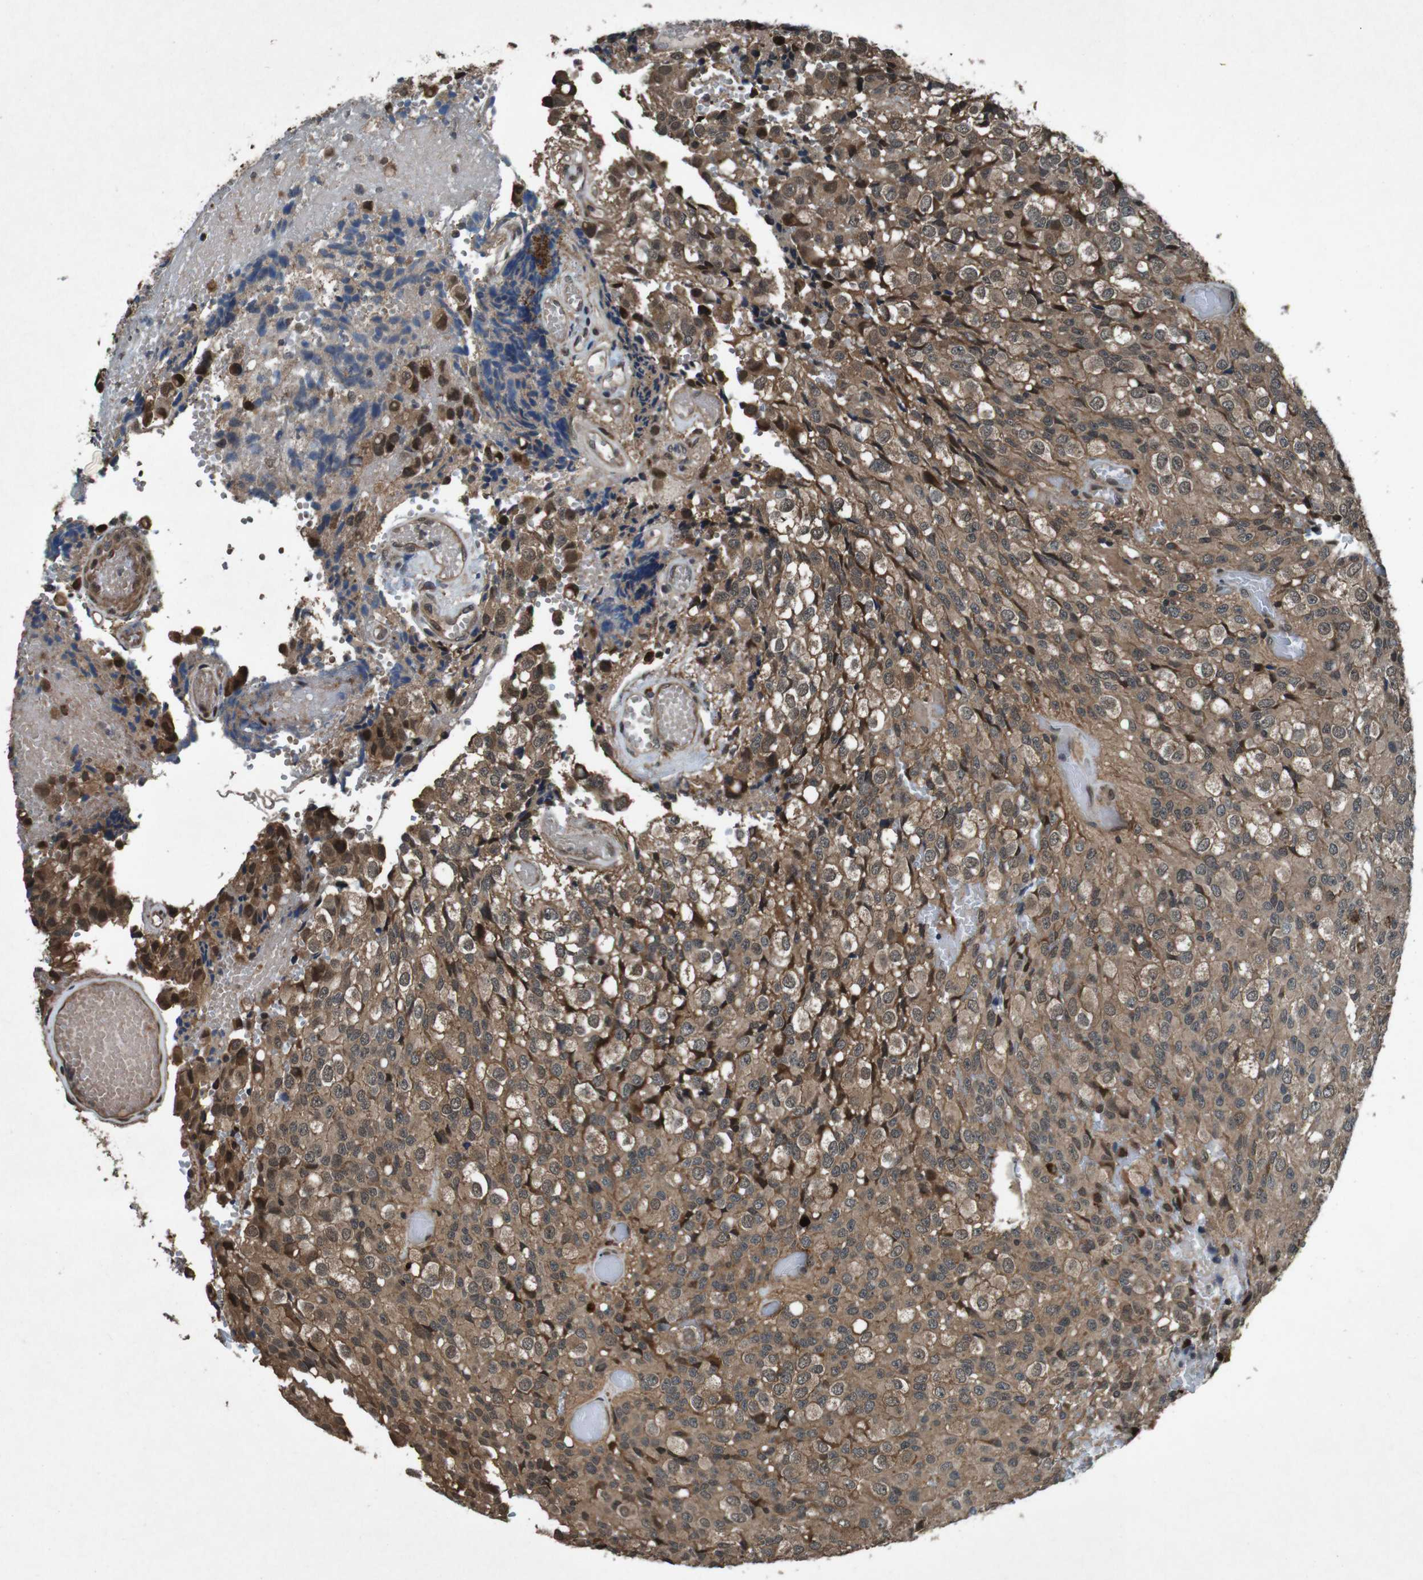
{"staining": {"intensity": "moderate", "quantity": ">75%", "location": "cytoplasmic/membranous,nuclear"}, "tissue": "glioma", "cell_type": "Tumor cells", "image_type": "cancer", "snomed": [{"axis": "morphology", "description": "Glioma, malignant, High grade"}, {"axis": "topography", "description": "Brain"}], "caption": "A photomicrograph of malignant high-grade glioma stained for a protein shows moderate cytoplasmic/membranous and nuclear brown staining in tumor cells.", "gene": "SOCS1", "patient": {"sex": "male", "age": 32}}